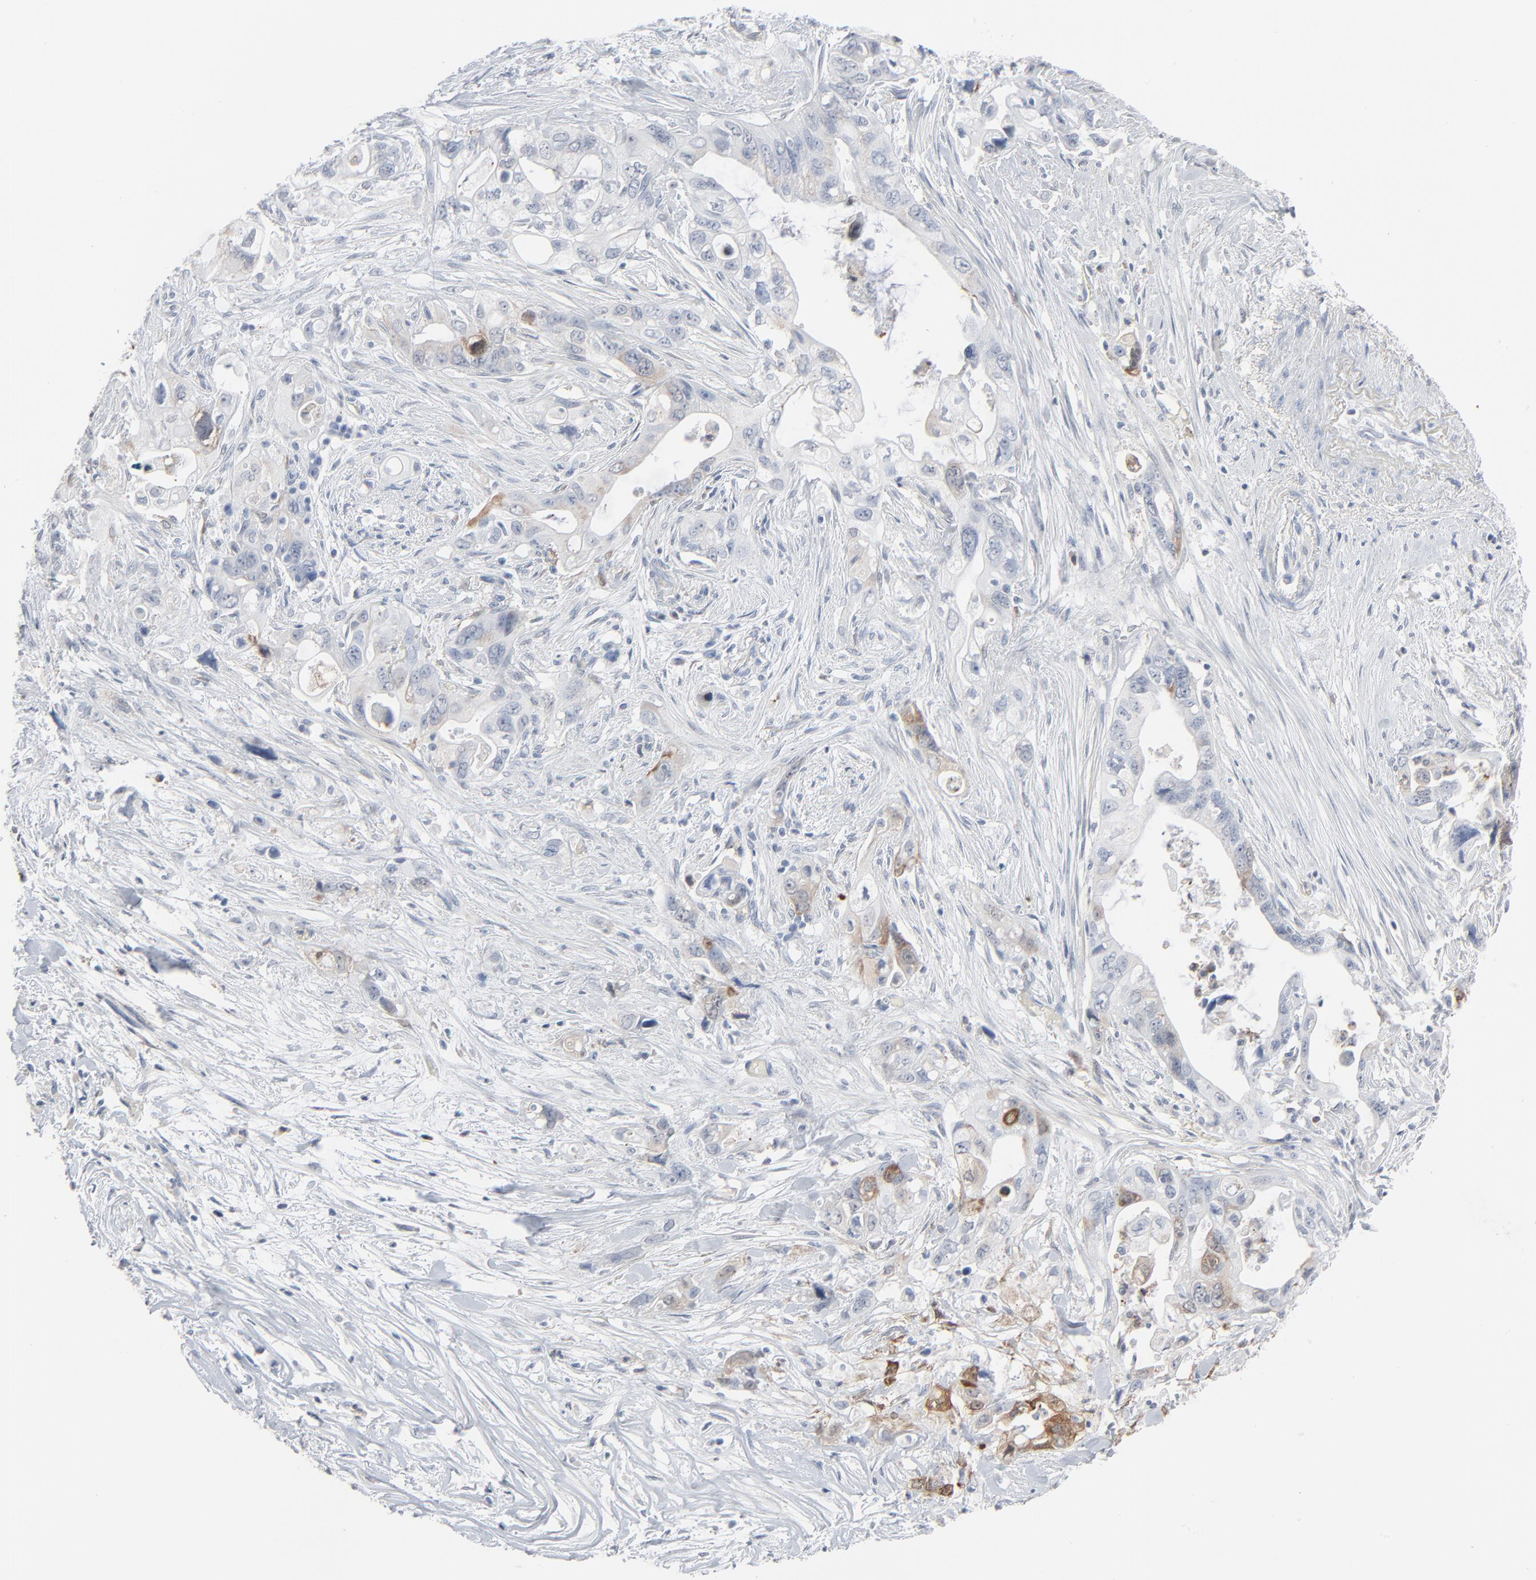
{"staining": {"intensity": "weak", "quantity": "<25%", "location": "cytoplasmic/membranous"}, "tissue": "pancreatic cancer", "cell_type": "Tumor cells", "image_type": "cancer", "snomed": [{"axis": "morphology", "description": "Normal tissue, NOS"}, {"axis": "topography", "description": "Pancreas"}], "caption": "Protein analysis of pancreatic cancer demonstrates no significant staining in tumor cells.", "gene": "PHGDH", "patient": {"sex": "male", "age": 42}}